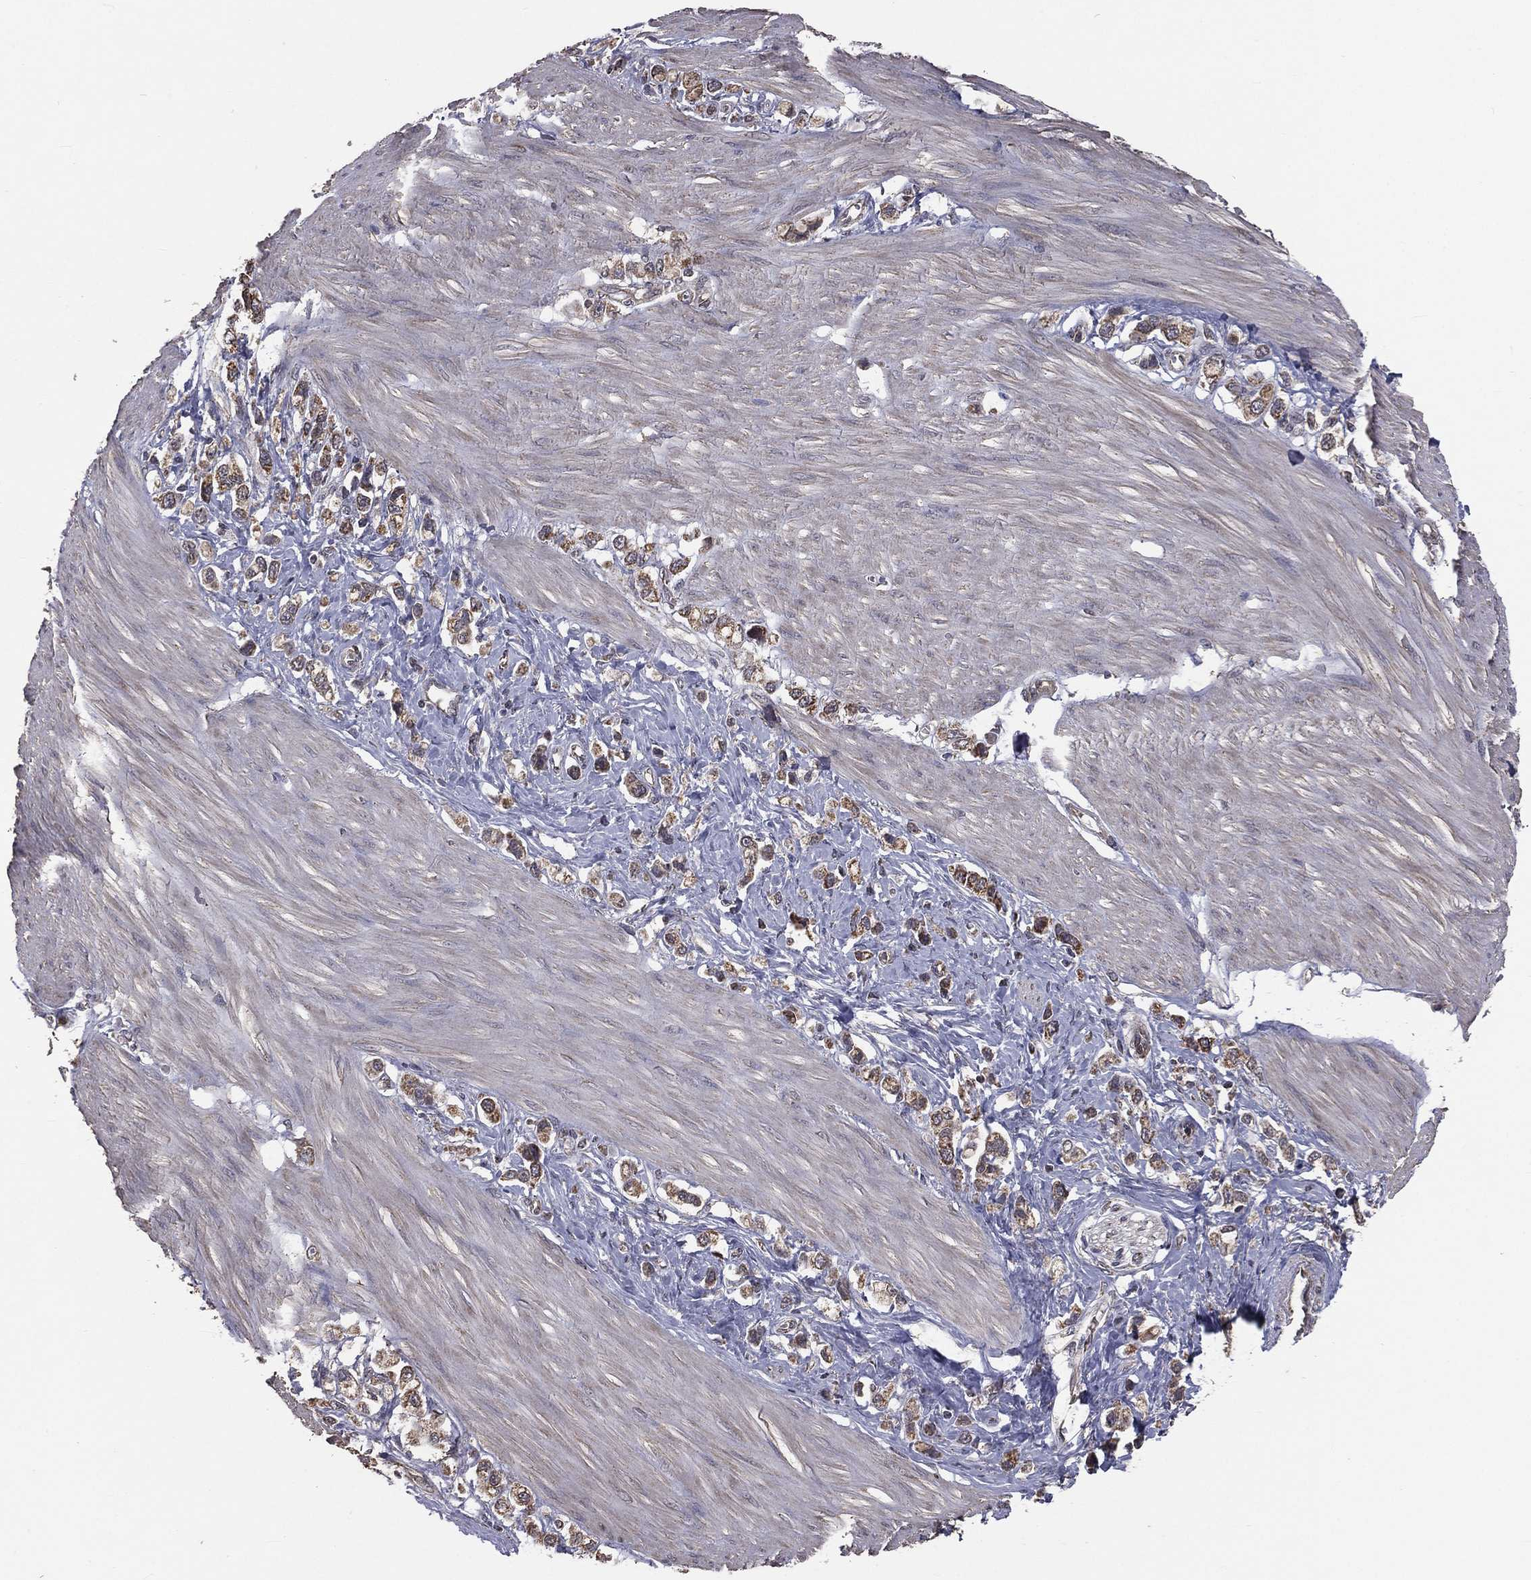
{"staining": {"intensity": "moderate", "quantity": ">75%", "location": "cytoplasmic/membranous"}, "tissue": "stomach cancer", "cell_type": "Tumor cells", "image_type": "cancer", "snomed": [{"axis": "morphology", "description": "Normal tissue, NOS"}, {"axis": "morphology", "description": "Adenocarcinoma, NOS"}, {"axis": "morphology", "description": "Adenocarcinoma, High grade"}, {"axis": "topography", "description": "Stomach, upper"}, {"axis": "topography", "description": "Stomach"}], "caption": "An immunohistochemistry (IHC) micrograph of tumor tissue is shown. Protein staining in brown shows moderate cytoplasmic/membranous positivity in stomach adenocarcinoma within tumor cells. The staining was performed using DAB, with brown indicating positive protein expression. Nuclei are stained blue with hematoxylin.", "gene": "MRPL46", "patient": {"sex": "female", "age": 65}}